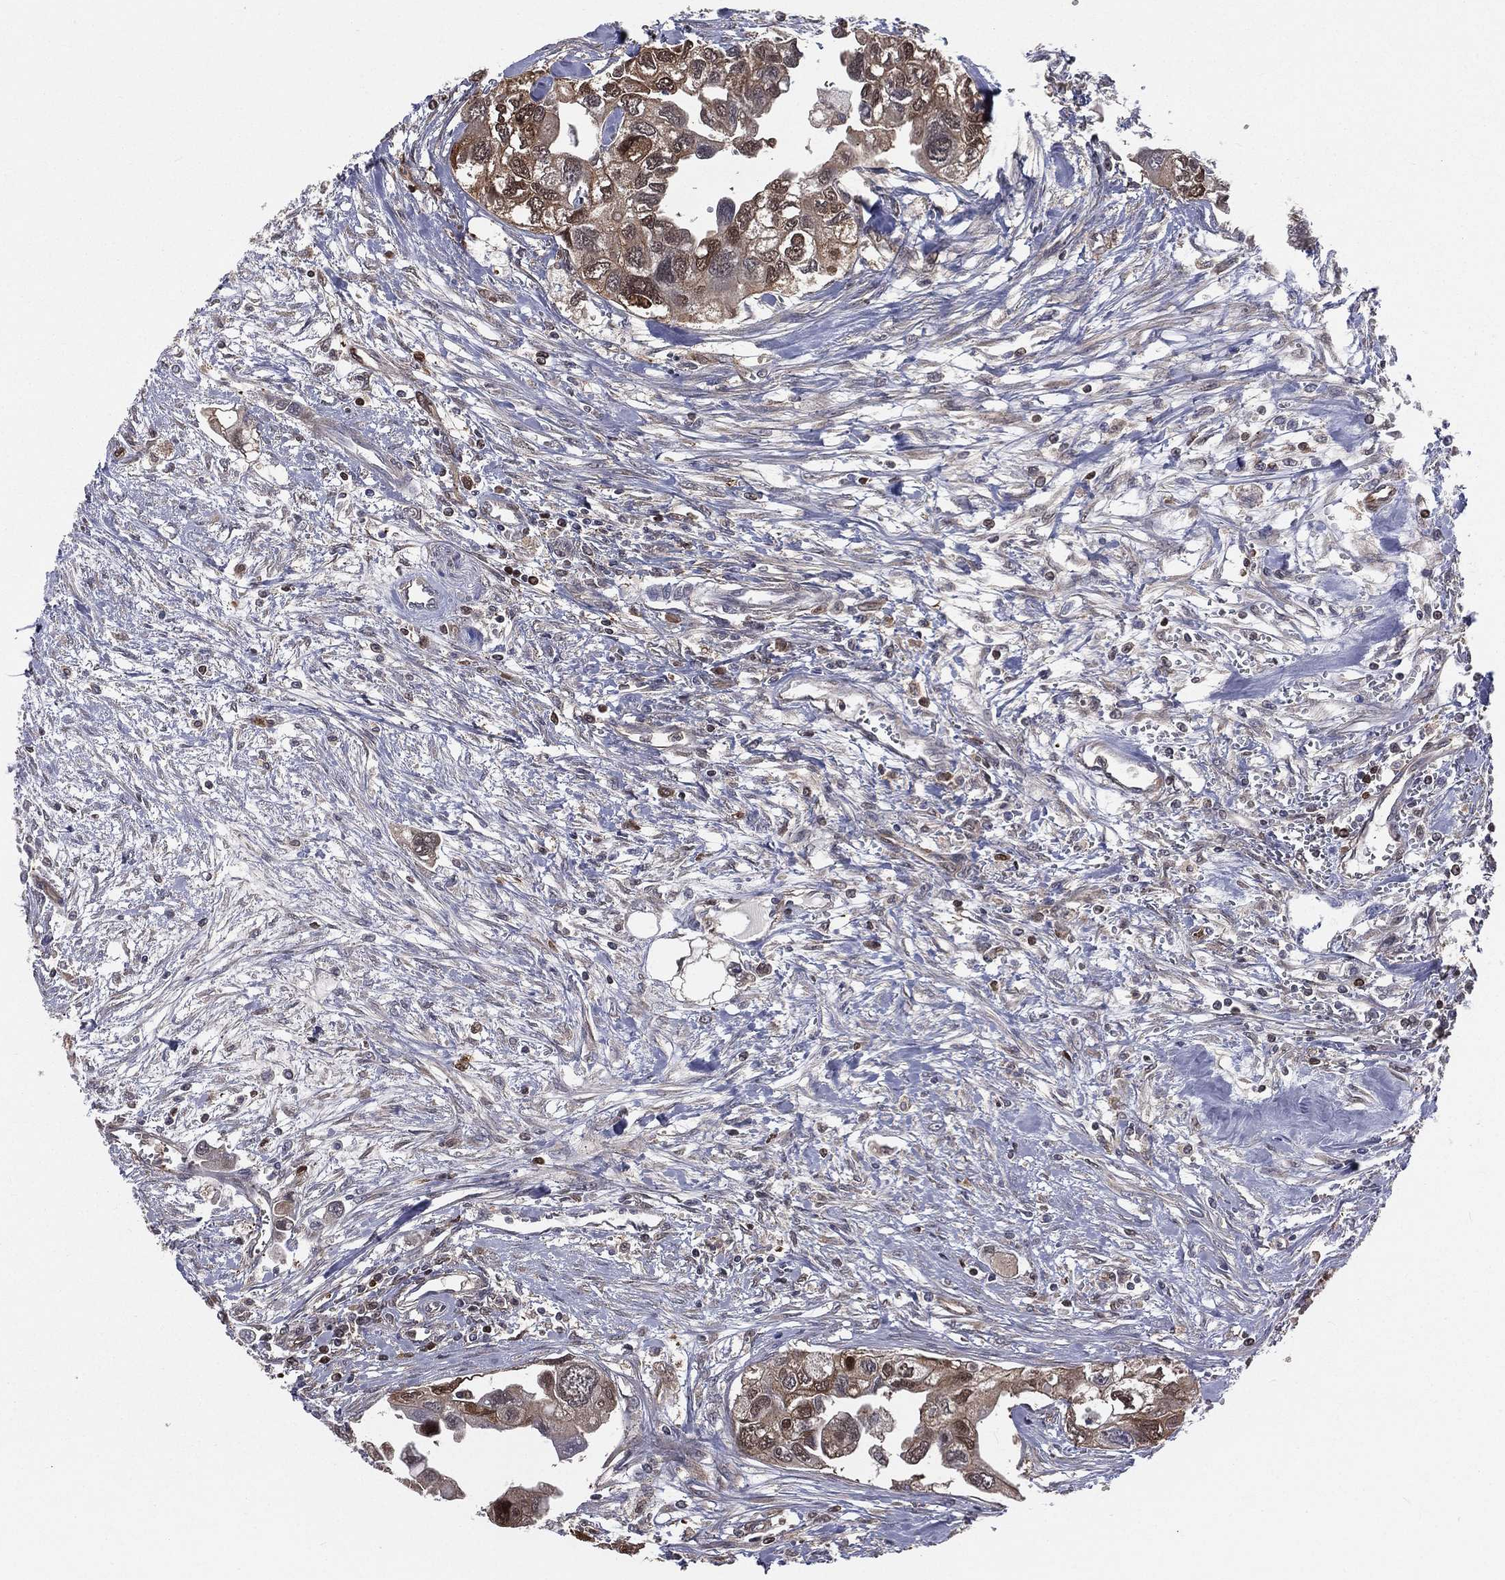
{"staining": {"intensity": "moderate", "quantity": "<25%", "location": "cytoplasmic/membranous,nuclear"}, "tissue": "urothelial cancer", "cell_type": "Tumor cells", "image_type": "cancer", "snomed": [{"axis": "morphology", "description": "Urothelial carcinoma, High grade"}, {"axis": "topography", "description": "Urinary bladder"}], "caption": "A photomicrograph showing moderate cytoplasmic/membranous and nuclear expression in approximately <25% of tumor cells in high-grade urothelial carcinoma, as visualized by brown immunohistochemical staining.", "gene": "TBC1D2", "patient": {"sex": "male", "age": 59}}